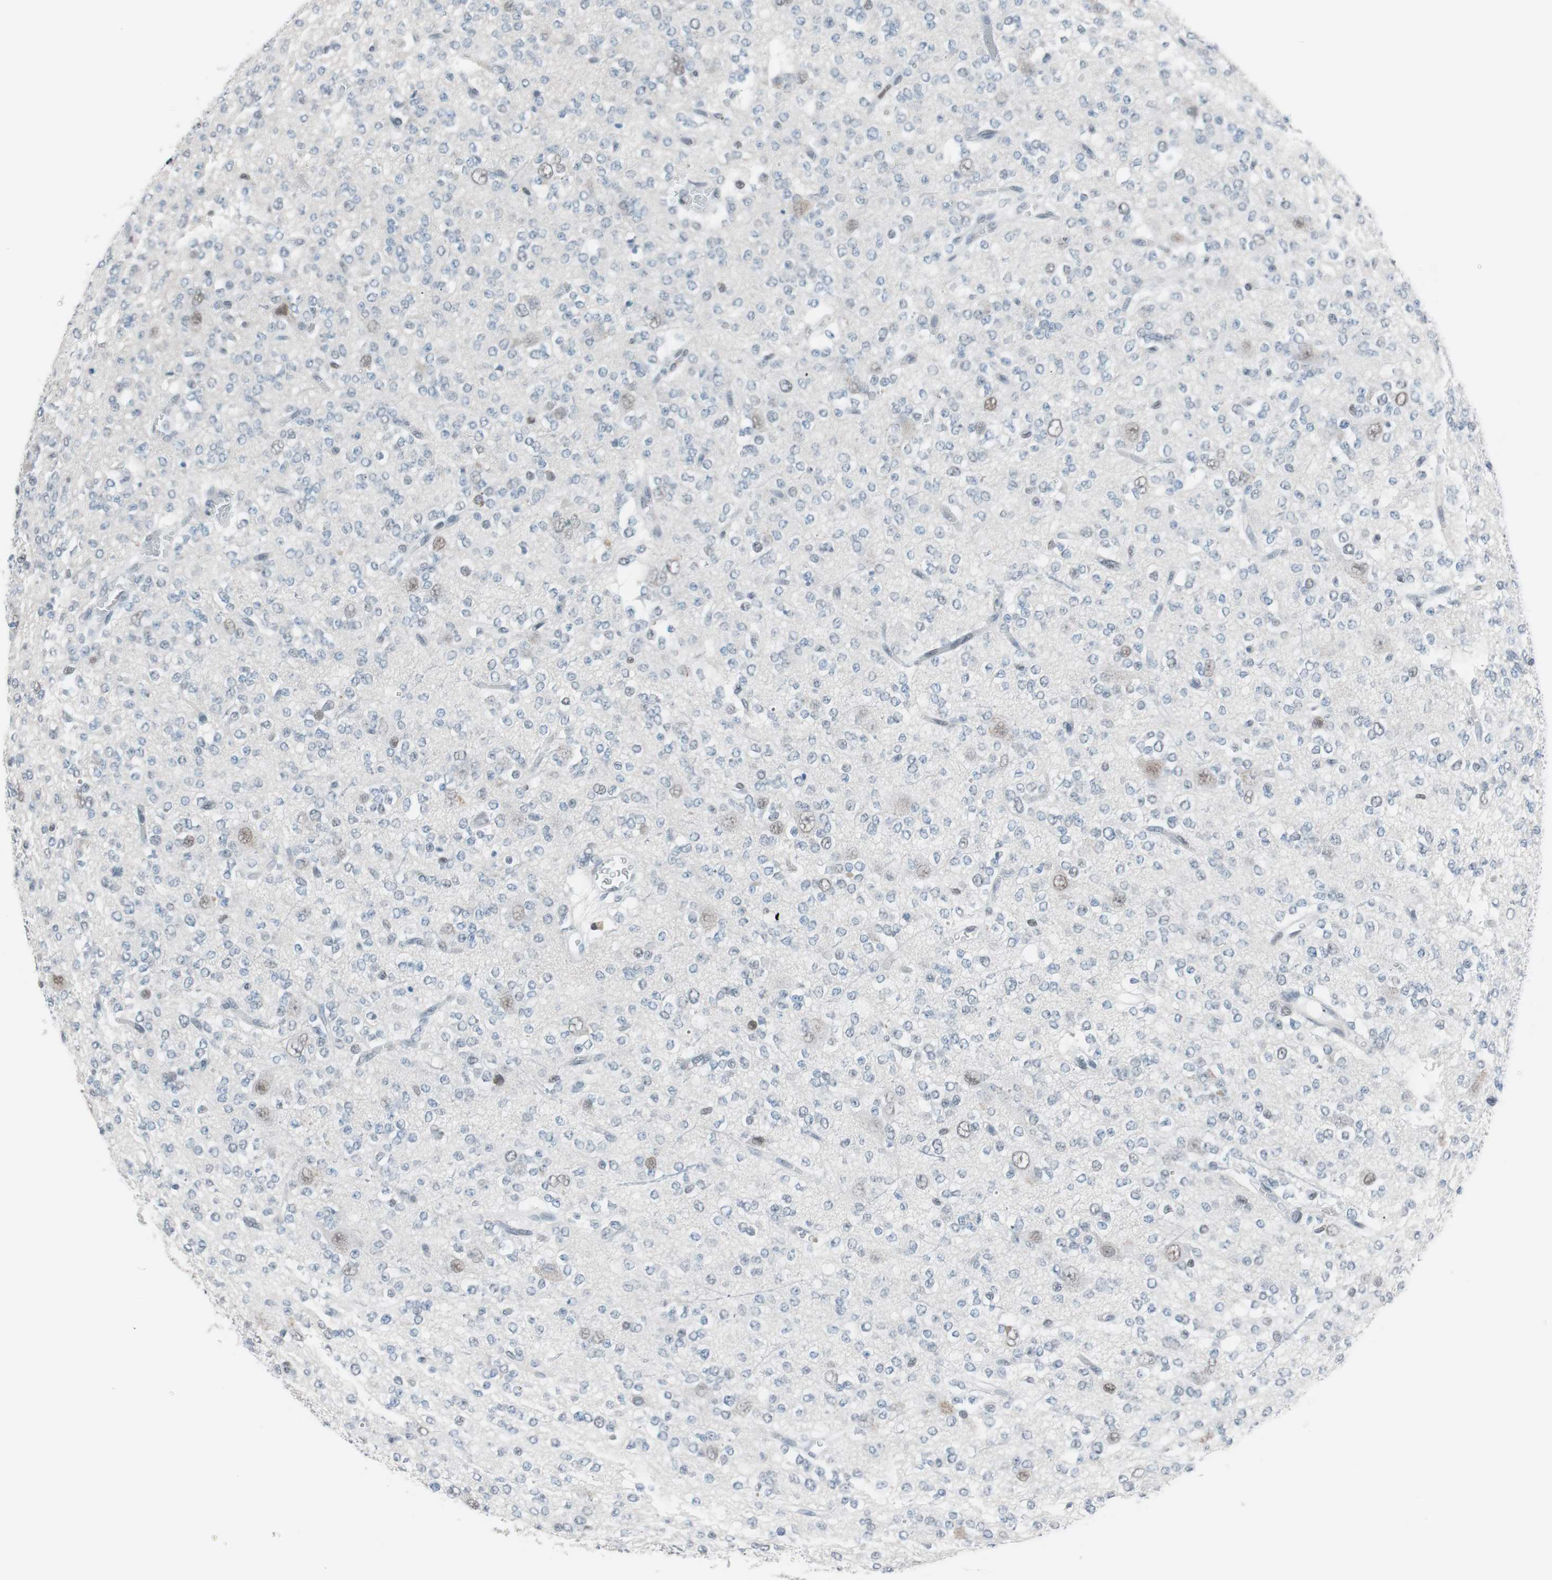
{"staining": {"intensity": "weak", "quantity": "<25%", "location": "nuclear"}, "tissue": "glioma", "cell_type": "Tumor cells", "image_type": "cancer", "snomed": [{"axis": "morphology", "description": "Glioma, malignant, Low grade"}, {"axis": "topography", "description": "Brain"}], "caption": "Tumor cells show no significant staining in glioma.", "gene": "ARID1A", "patient": {"sex": "male", "age": 38}}